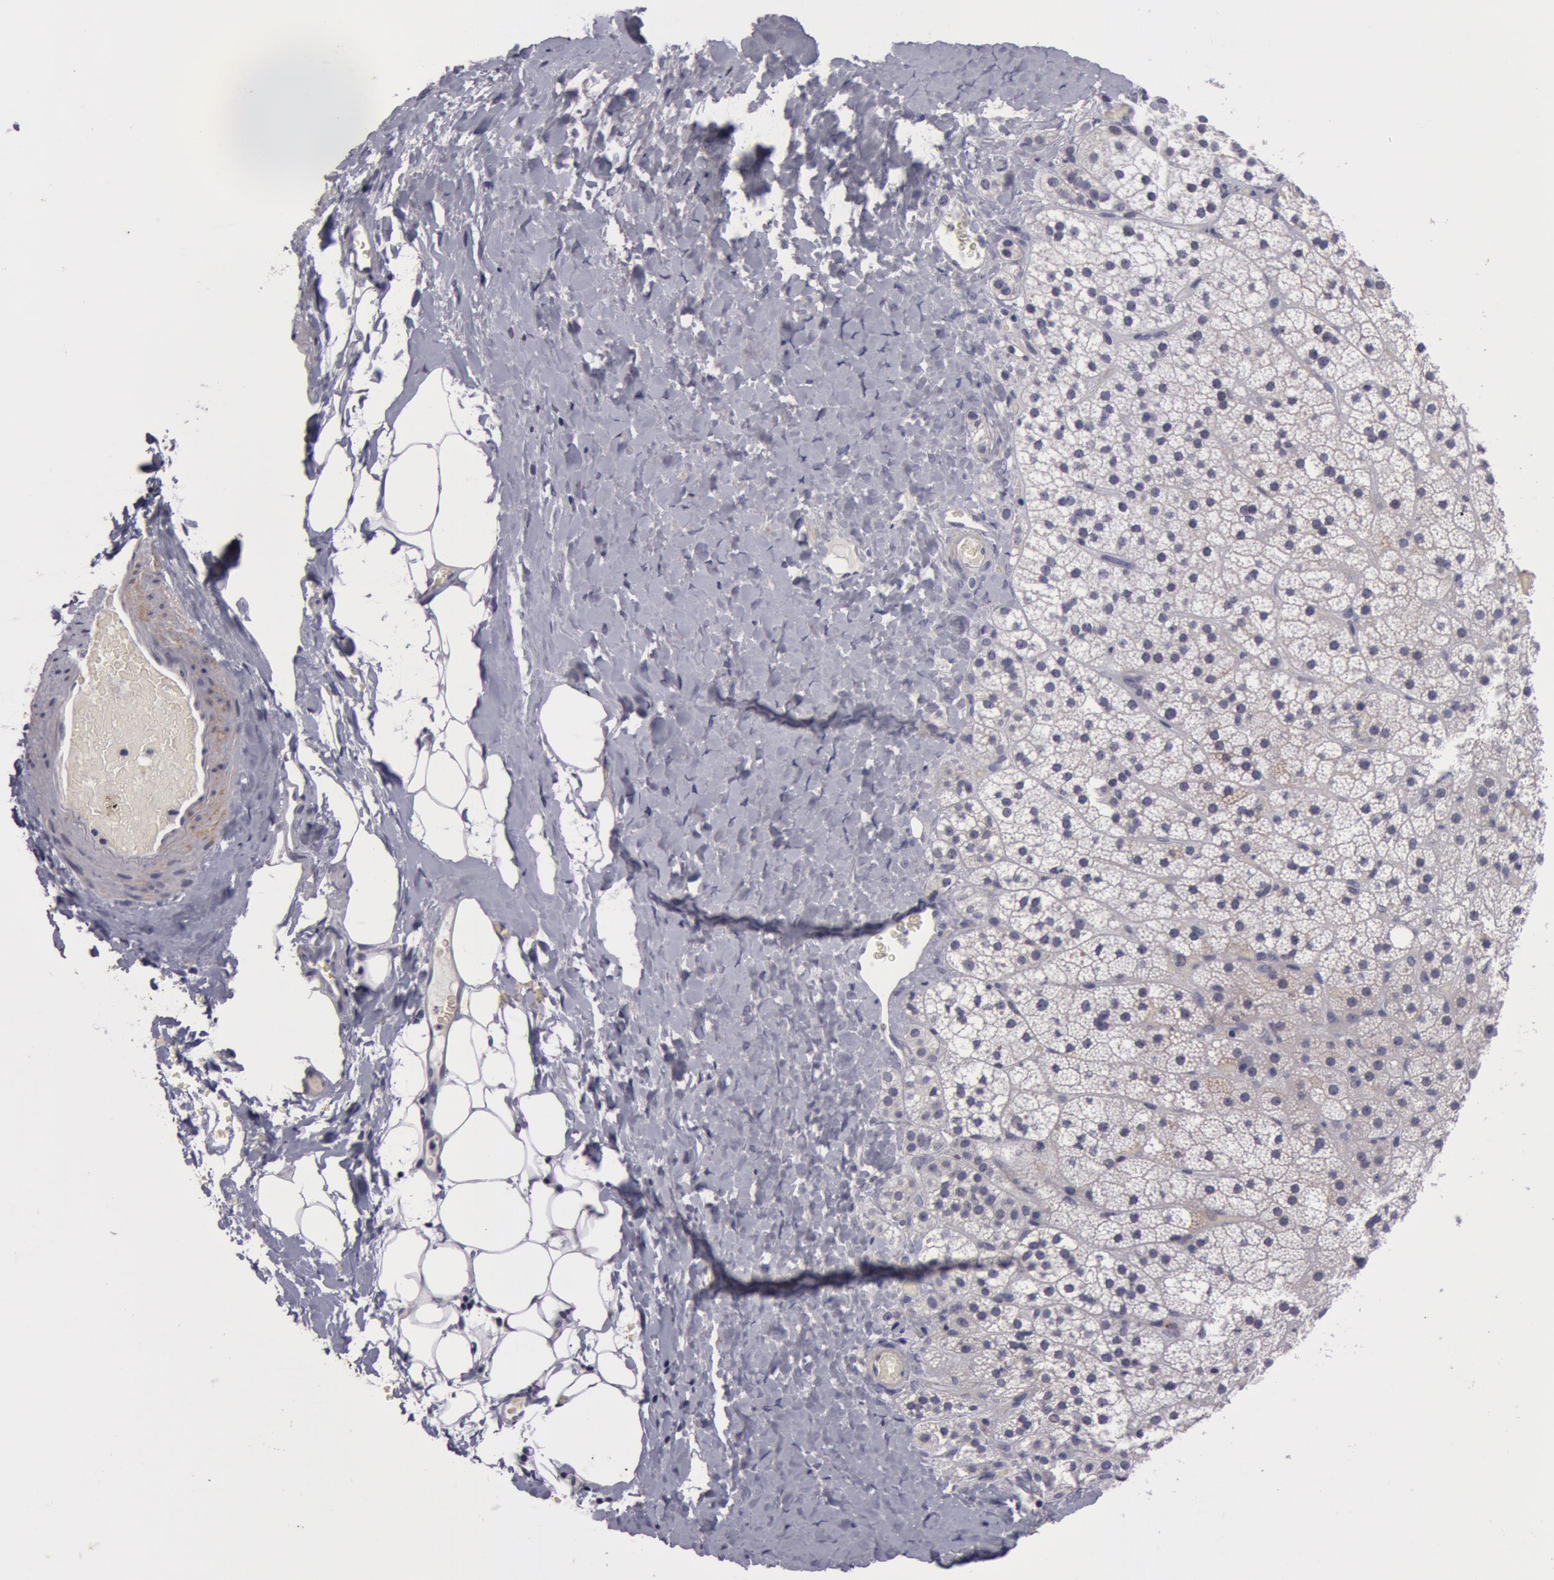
{"staining": {"intensity": "weak", "quantity": "25%-75%", "location": "cytoplasmic/membranous"}, "tissue": "adrenal gland", "cell_type": "Glandular cells", "image_type": "normal", "snomed": [{"axis": "morphology", "description": "Normal tissue, NOS"}, {"axis": "topography", "description": "Adrenal gland"}], "caption": "The histopathology image exhibits a brown stain indicating the presence of a protein in the cytoplasmic/membranous of glandular cells in adrenal gland. (brown staining indicates protein expression, while blue staining denotes nuclei).", "gene": "NLGN4X", "patient": {"sex": "male", "age": 53}}